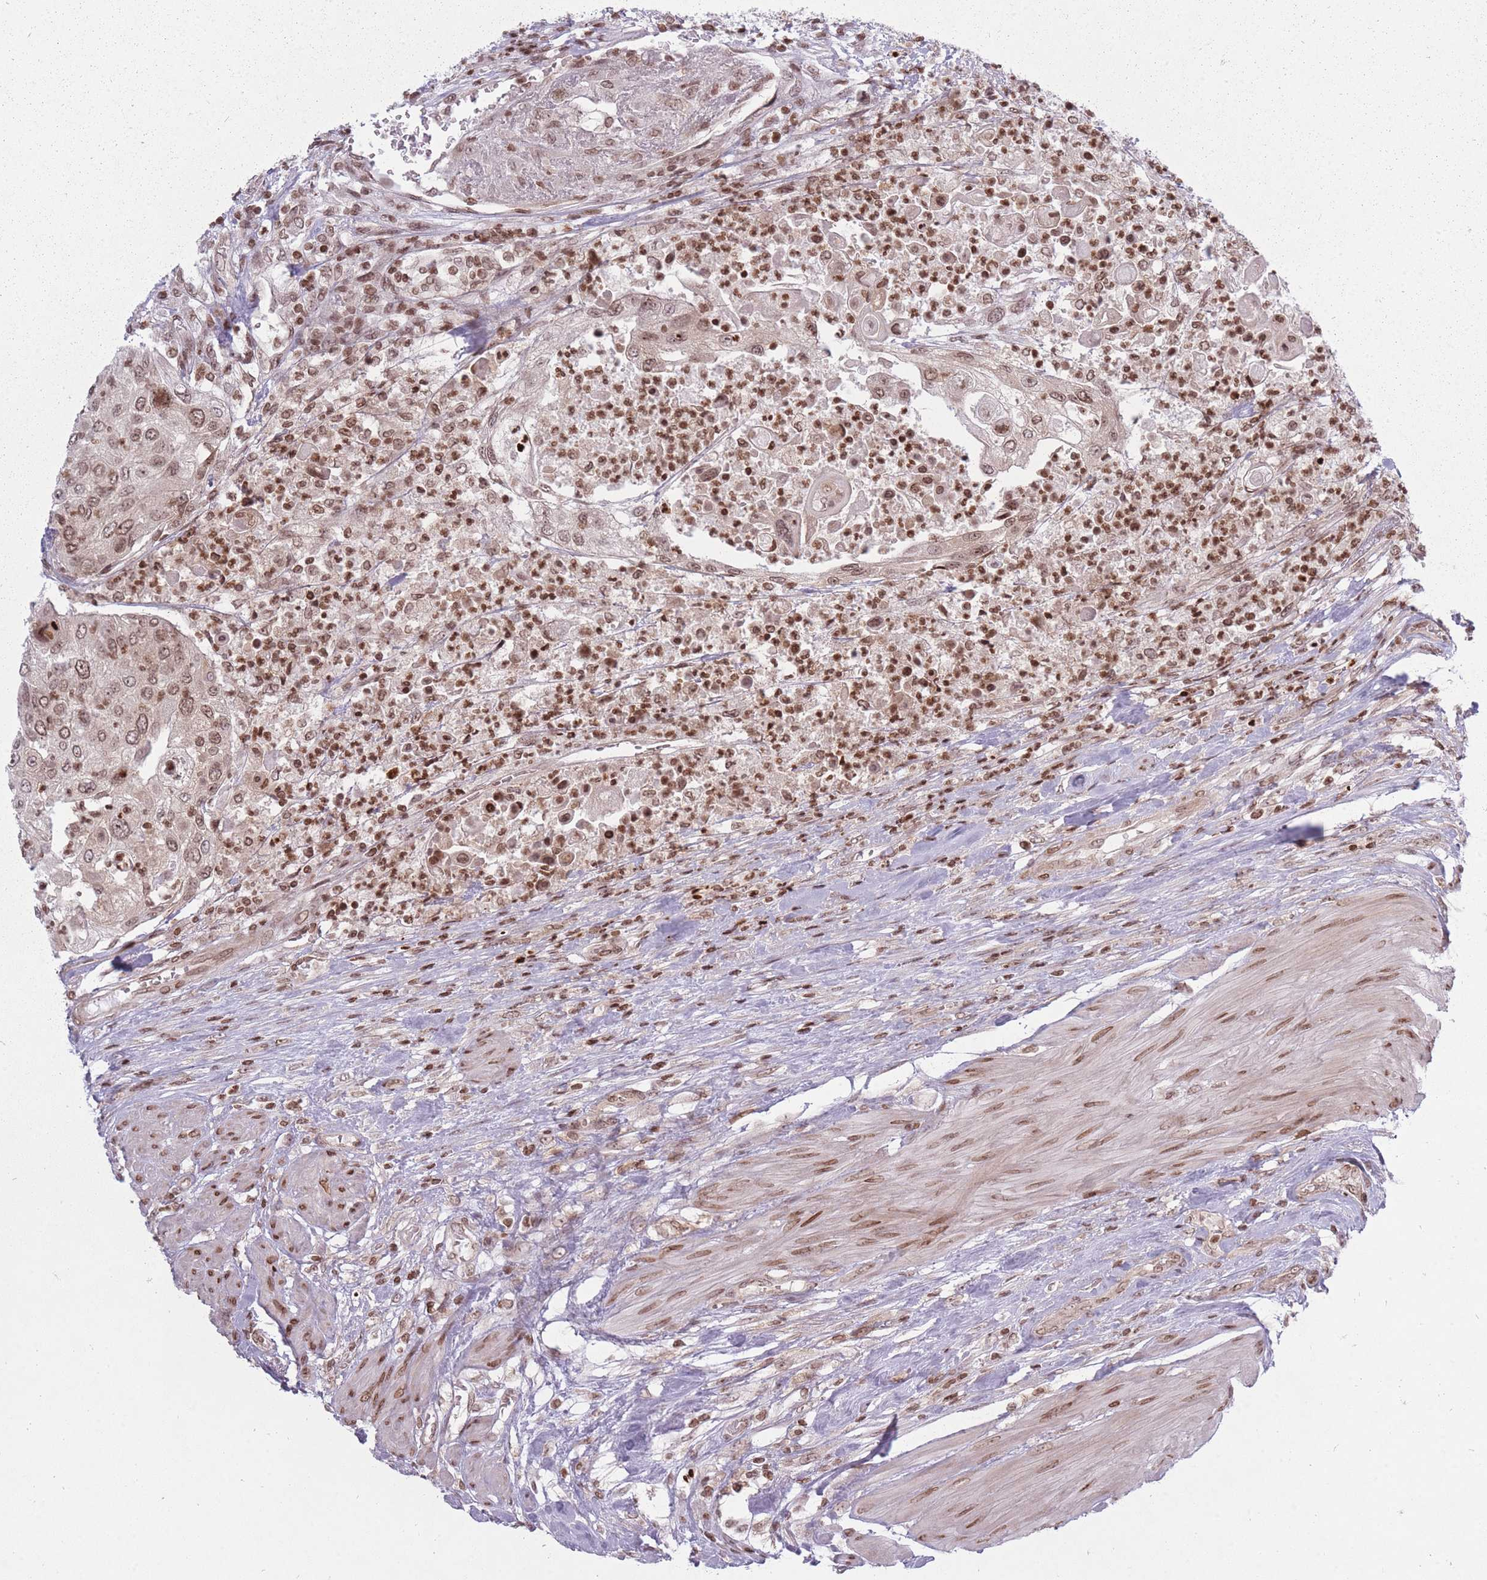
{"staining": {"intensity": "moderate", "quantity": ">75%", "location": "nuclear"}, "tissue": "urothelial cancer", "cell_type": "Tumor cells", "image_type": "cancer", "snomed": [{"axis": "morphology", "description": "Urothelial carcinoma, High grade"}, {"axis": "topography", "description": "Urinary bladder"}], "caption": "Tumor cells display moderate nuclear expression in approximately >75% of cells in urothelial cancer.", "gene": "TMC6", "patient": {"sex": "female", "age": 79}}